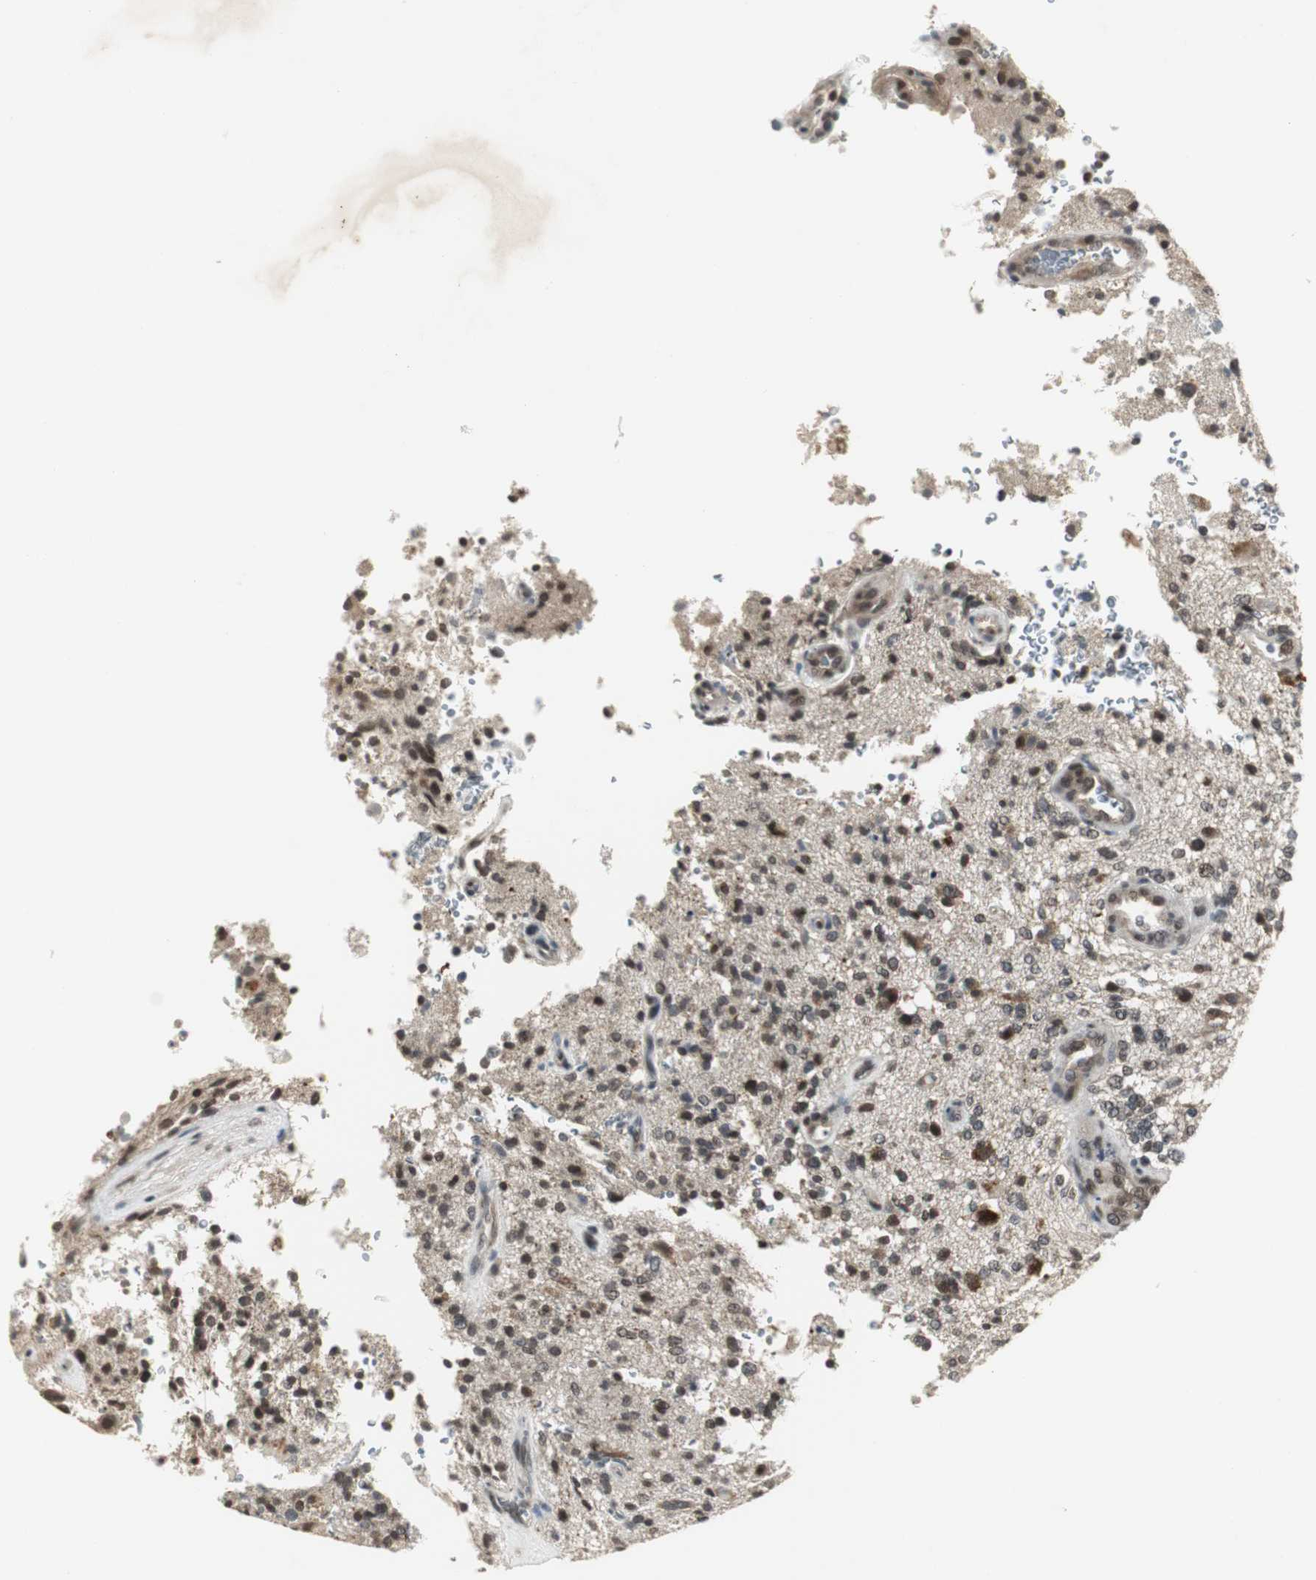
{"staining": {"intensity": "moderate", "quantity": ">75%", "location": "nuclear"}, "tissue": "glioma", "cell_type": "Tumor cells", "image_type": "cancer", "snomed": [{"axis": "morphology", "description": "Normal tissue, NOS"}, {"axis": "morphology", "description": "Glioma, malignant, High grade"}, {"axis": "topography", "description": "Cerebral cortex"}], "caption": "This photomicrograph displays glioma stained with IHC to label a protein in brown. The nuclear of tumor cells show moderate positivity for the protein. Nuclei are counter-stained blue.", "gene": "MPG", "patient": {"sex": "male", "age": 75}}